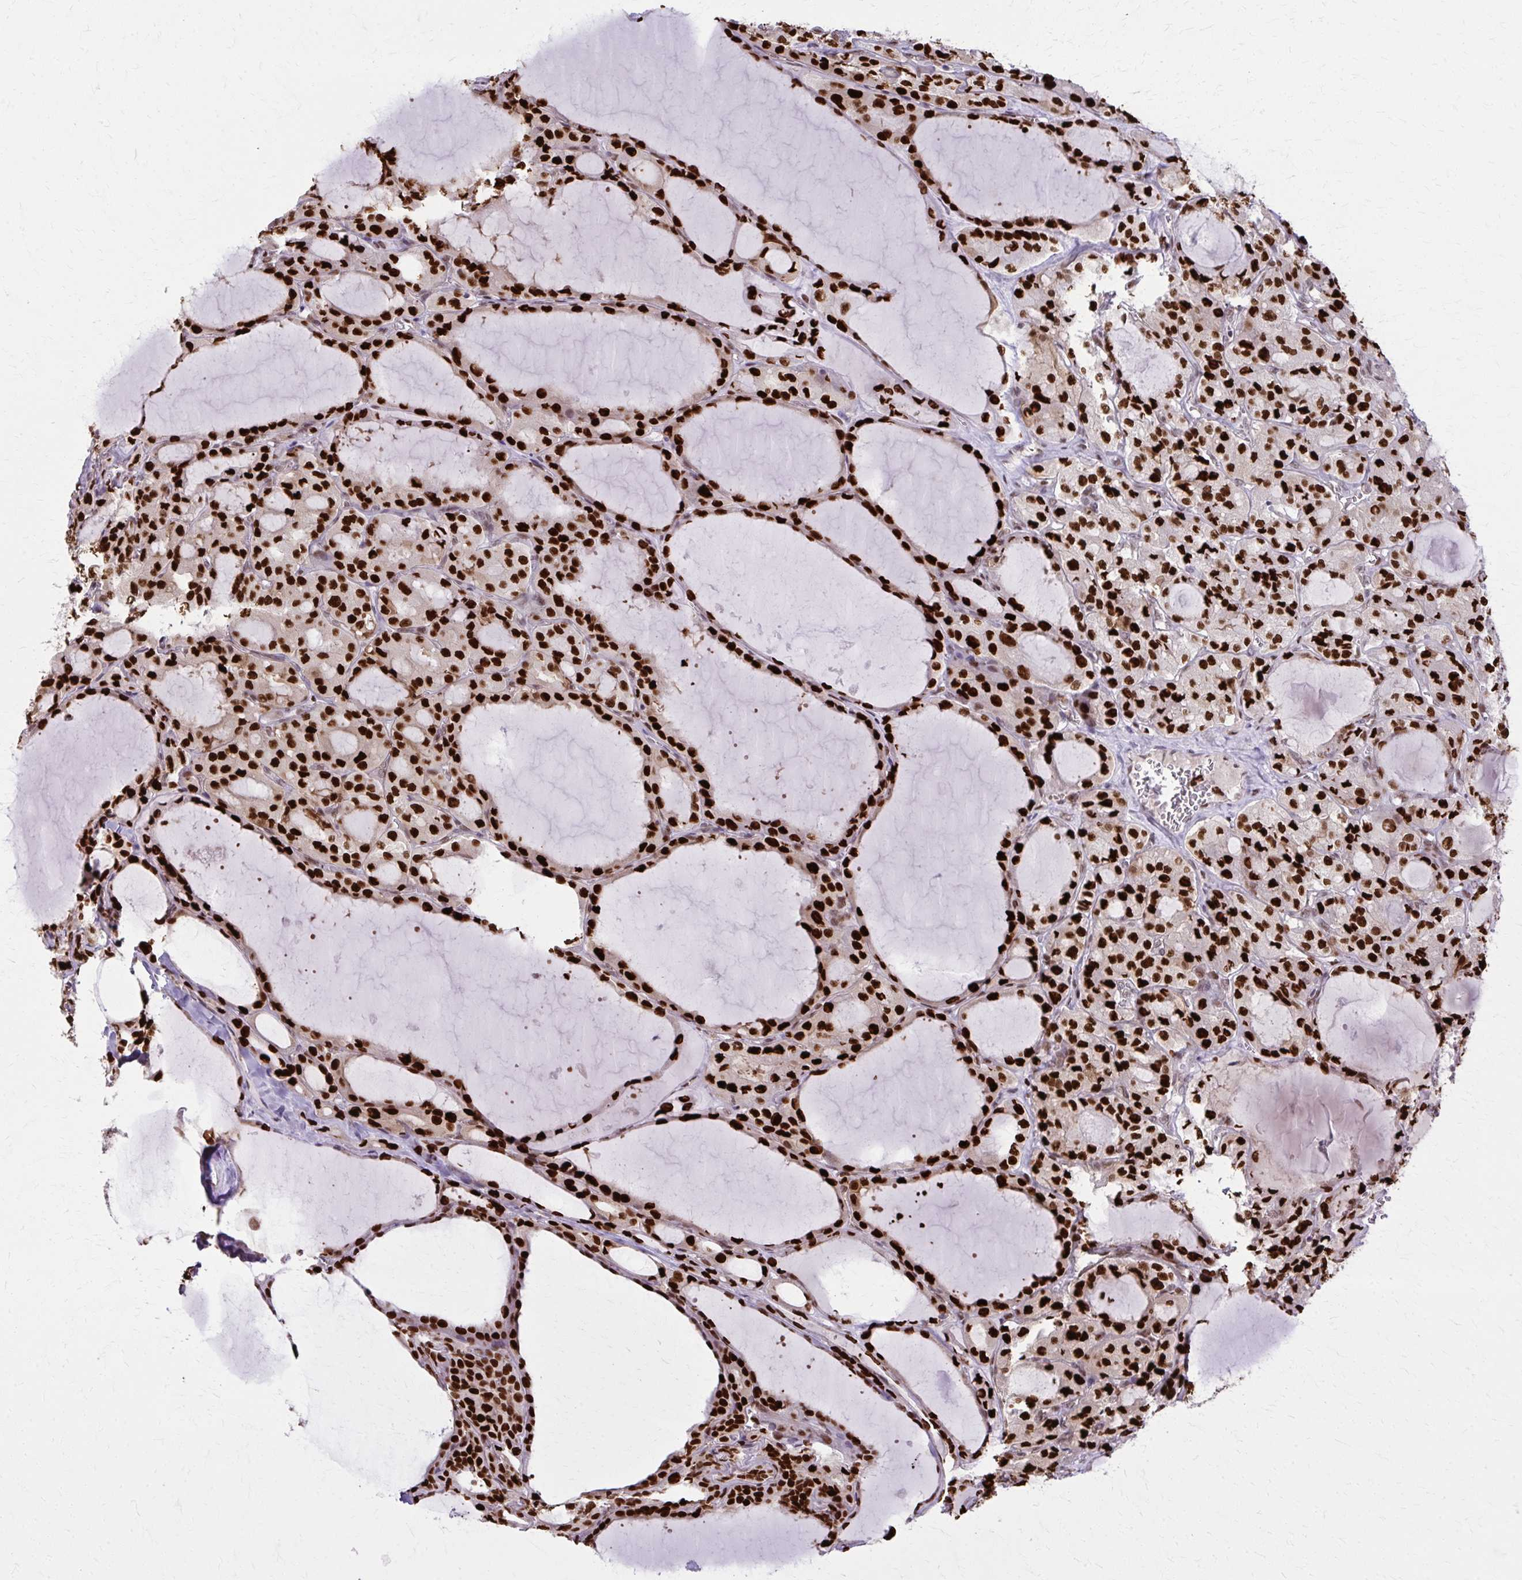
{"staining": {"intensity": "strong", "quantity": ">75%", "location": "nuclear"}, "tissue": "thyroid cancer", "cell_type": "Tumor cells", "image_type": "cancer", "snomed": [{"axis": "morphology", "description": "Papillary adenocarcinoma, NOS"}, {"axis": "topography", "description": "Thyroid gland"}], "caption": "Protein expression analysis of human papillary adenocarcinoma (thyroid) reveals strong nuclear positivity in approximately >75% of tumor cells. The staining is performed using DAB brown chromogen to label protein expression. The nuclei are counter-stained blue using hematoxylin.", "gene": "ZNF559", "patient": {"sex": "male", "age": 87}}